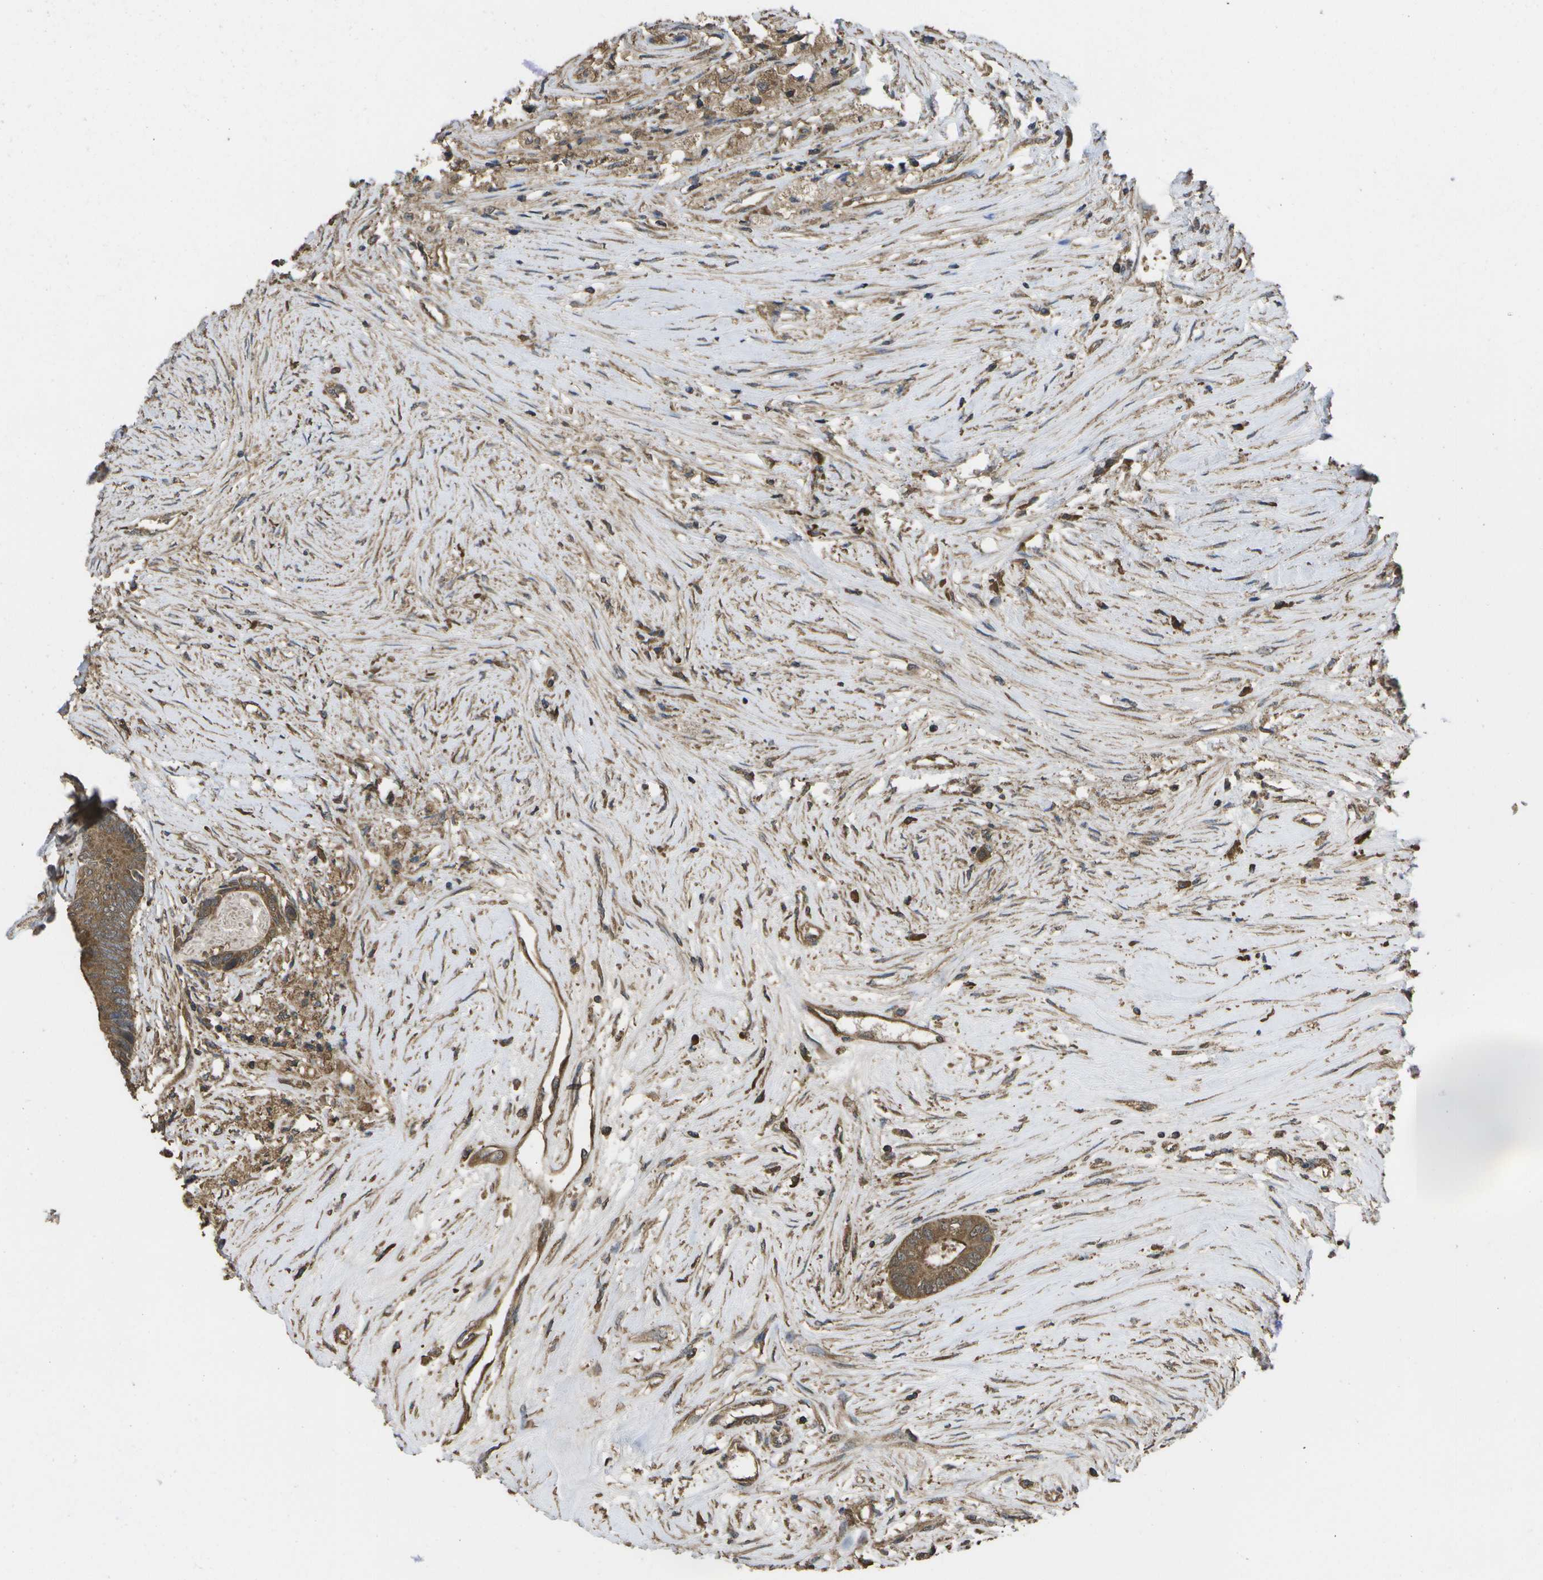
{"staining": {"intensity": "moderate", "quantity": ">75%", "location": "cytoplasmic/membranous"}, "tissue": "colorectal cancer", "cell_type": "Tumor cells", "image_type": "cancer", "snomed": [{"axis": "morphology", "description": "Adenocarcinoma, NOS"}, {"axis": "topography", "description": "Rectum"}], "caption": "The image displays staining of colorectal cancer, revealing moderate cytoplasmic/membranous protein expression (brown color) within tumor cells.", "gene": "SACS", "patient": {"sex": "male", "age": 63}}